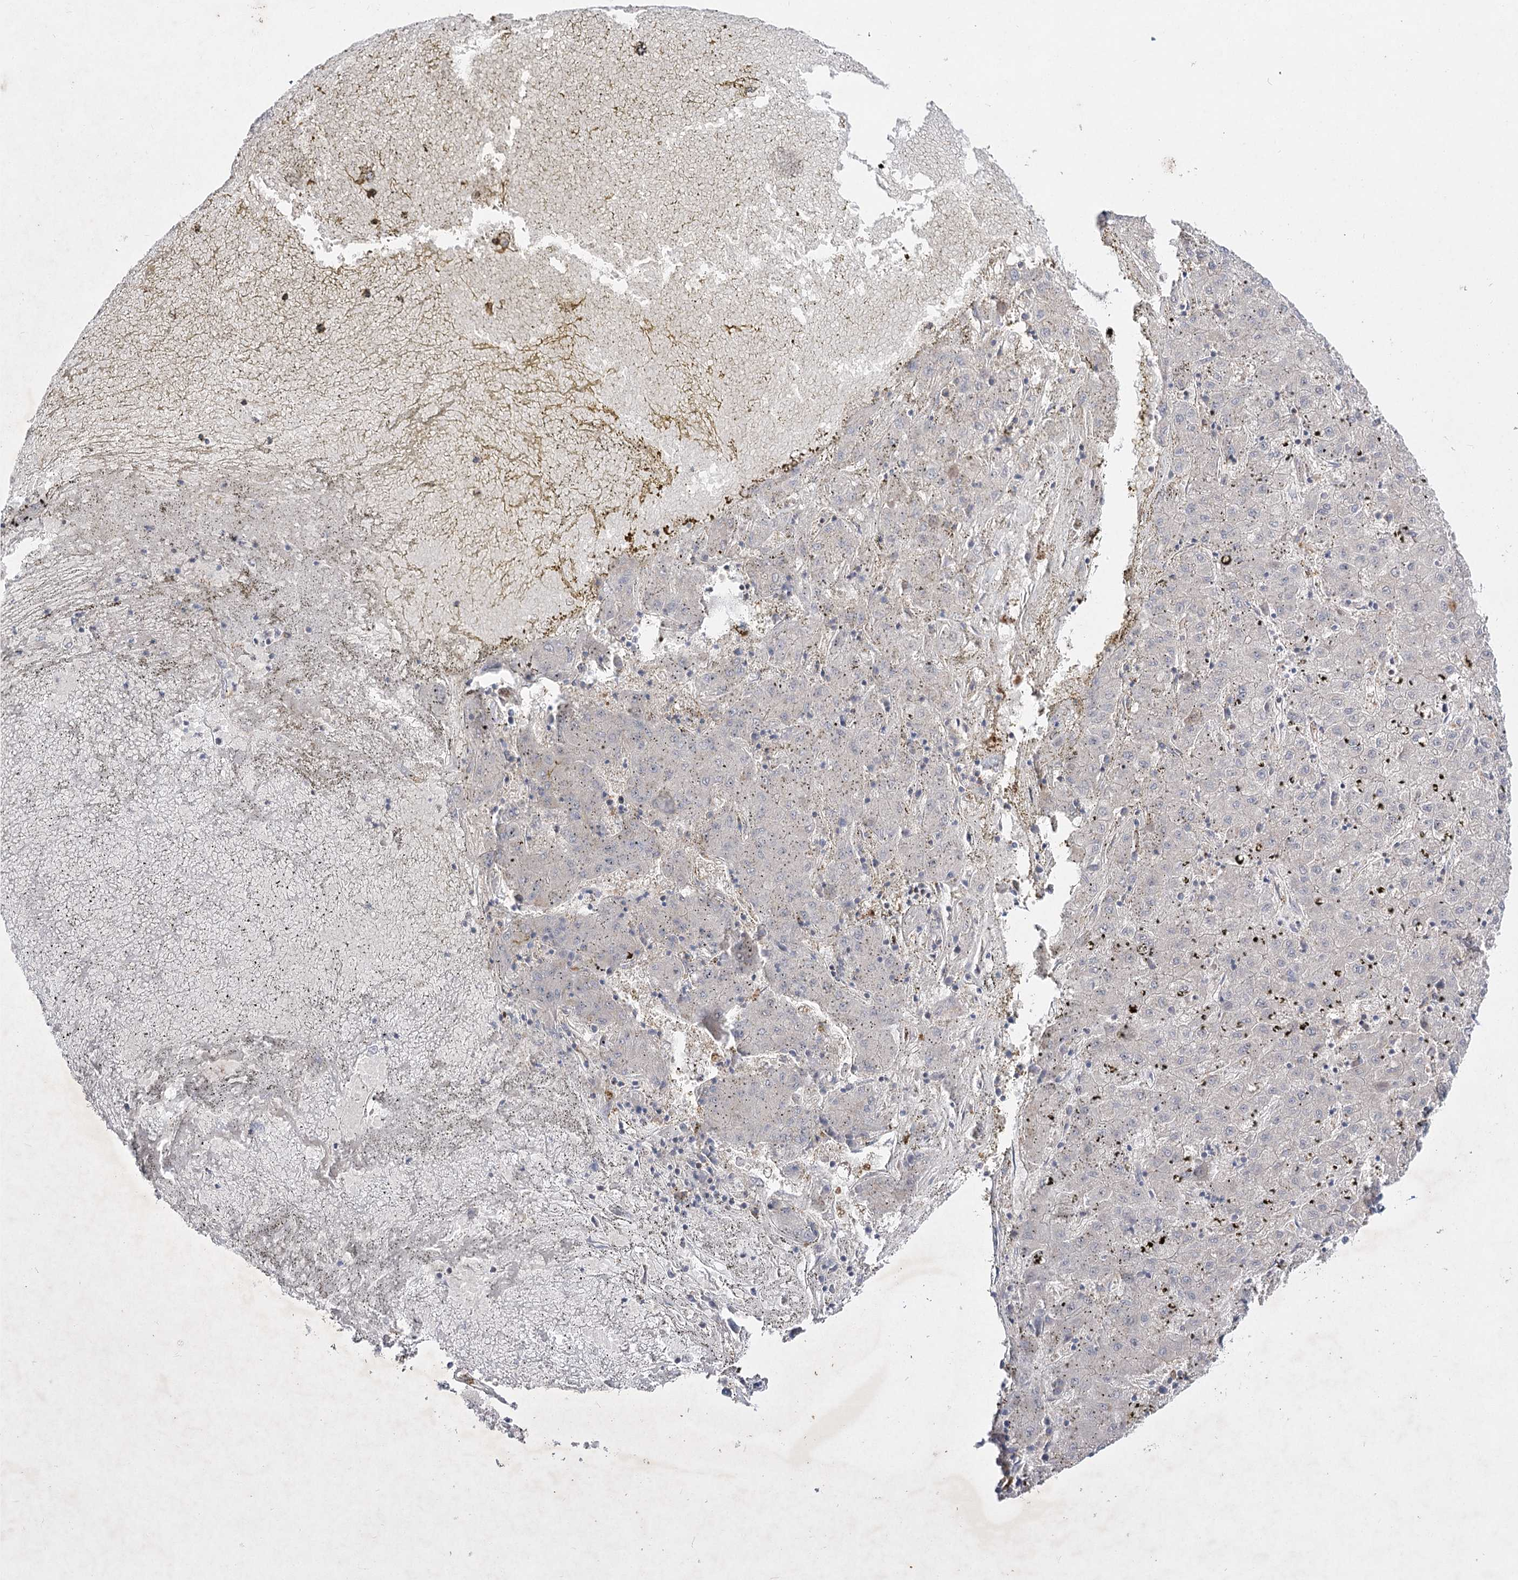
{"staining": {"intensity": "negative", "quantity": "none", "location": "none"}, "tissue": "liver cancer", "cell_type": "Tumor cells", "image_type": "cancer", "snomed": [{"axis": "morphology", "description": "Carcinoma, Hepatocellular, NOS"}, {"axis": "topography", "description": "Liver"}], "caption": "Tumor cells show no significant staining in hepatocellular carcinoma (liver).", "gene": "CIB2", "patient": {"sex": "male", "age": 72}}